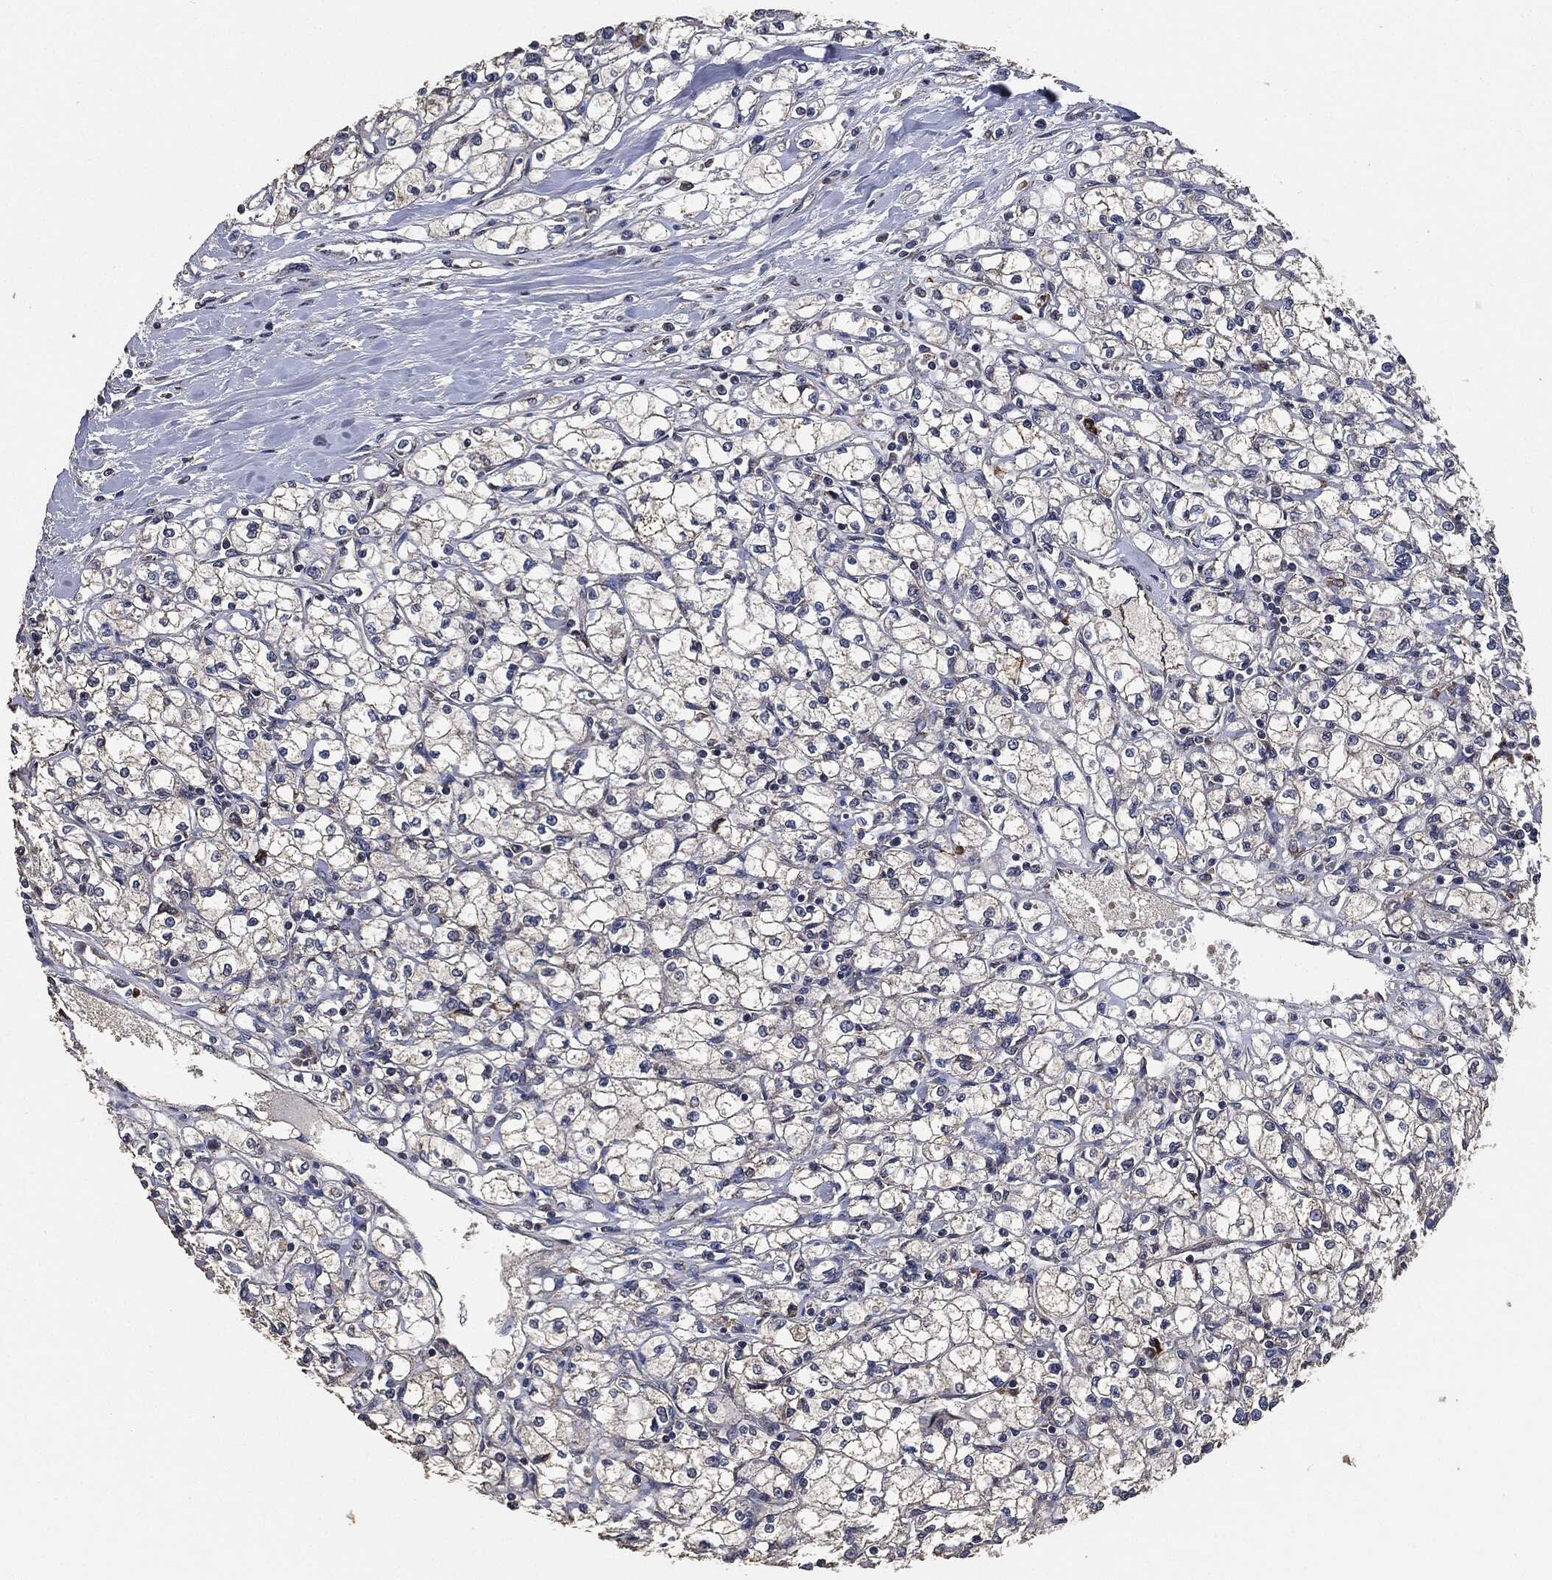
{"staining": {"intensity": "negative", "quantity": "none", "location": "none"}, "tissue": "renal cancer", "cell_type": "Tumor cells", "image_type": "cancer", "snomed": [{"axis": "morphology", "description": "Adenocarcinoma, NOS"}, {"axis": "topography", "description": "Kidney"}], "caption": "This is a photomicrograph of immunohistochemistry staining of renal cancer, which shows no staining in tumor cells.", "gene": "STK3", "patient": {"sex": "male", "age": 67}}